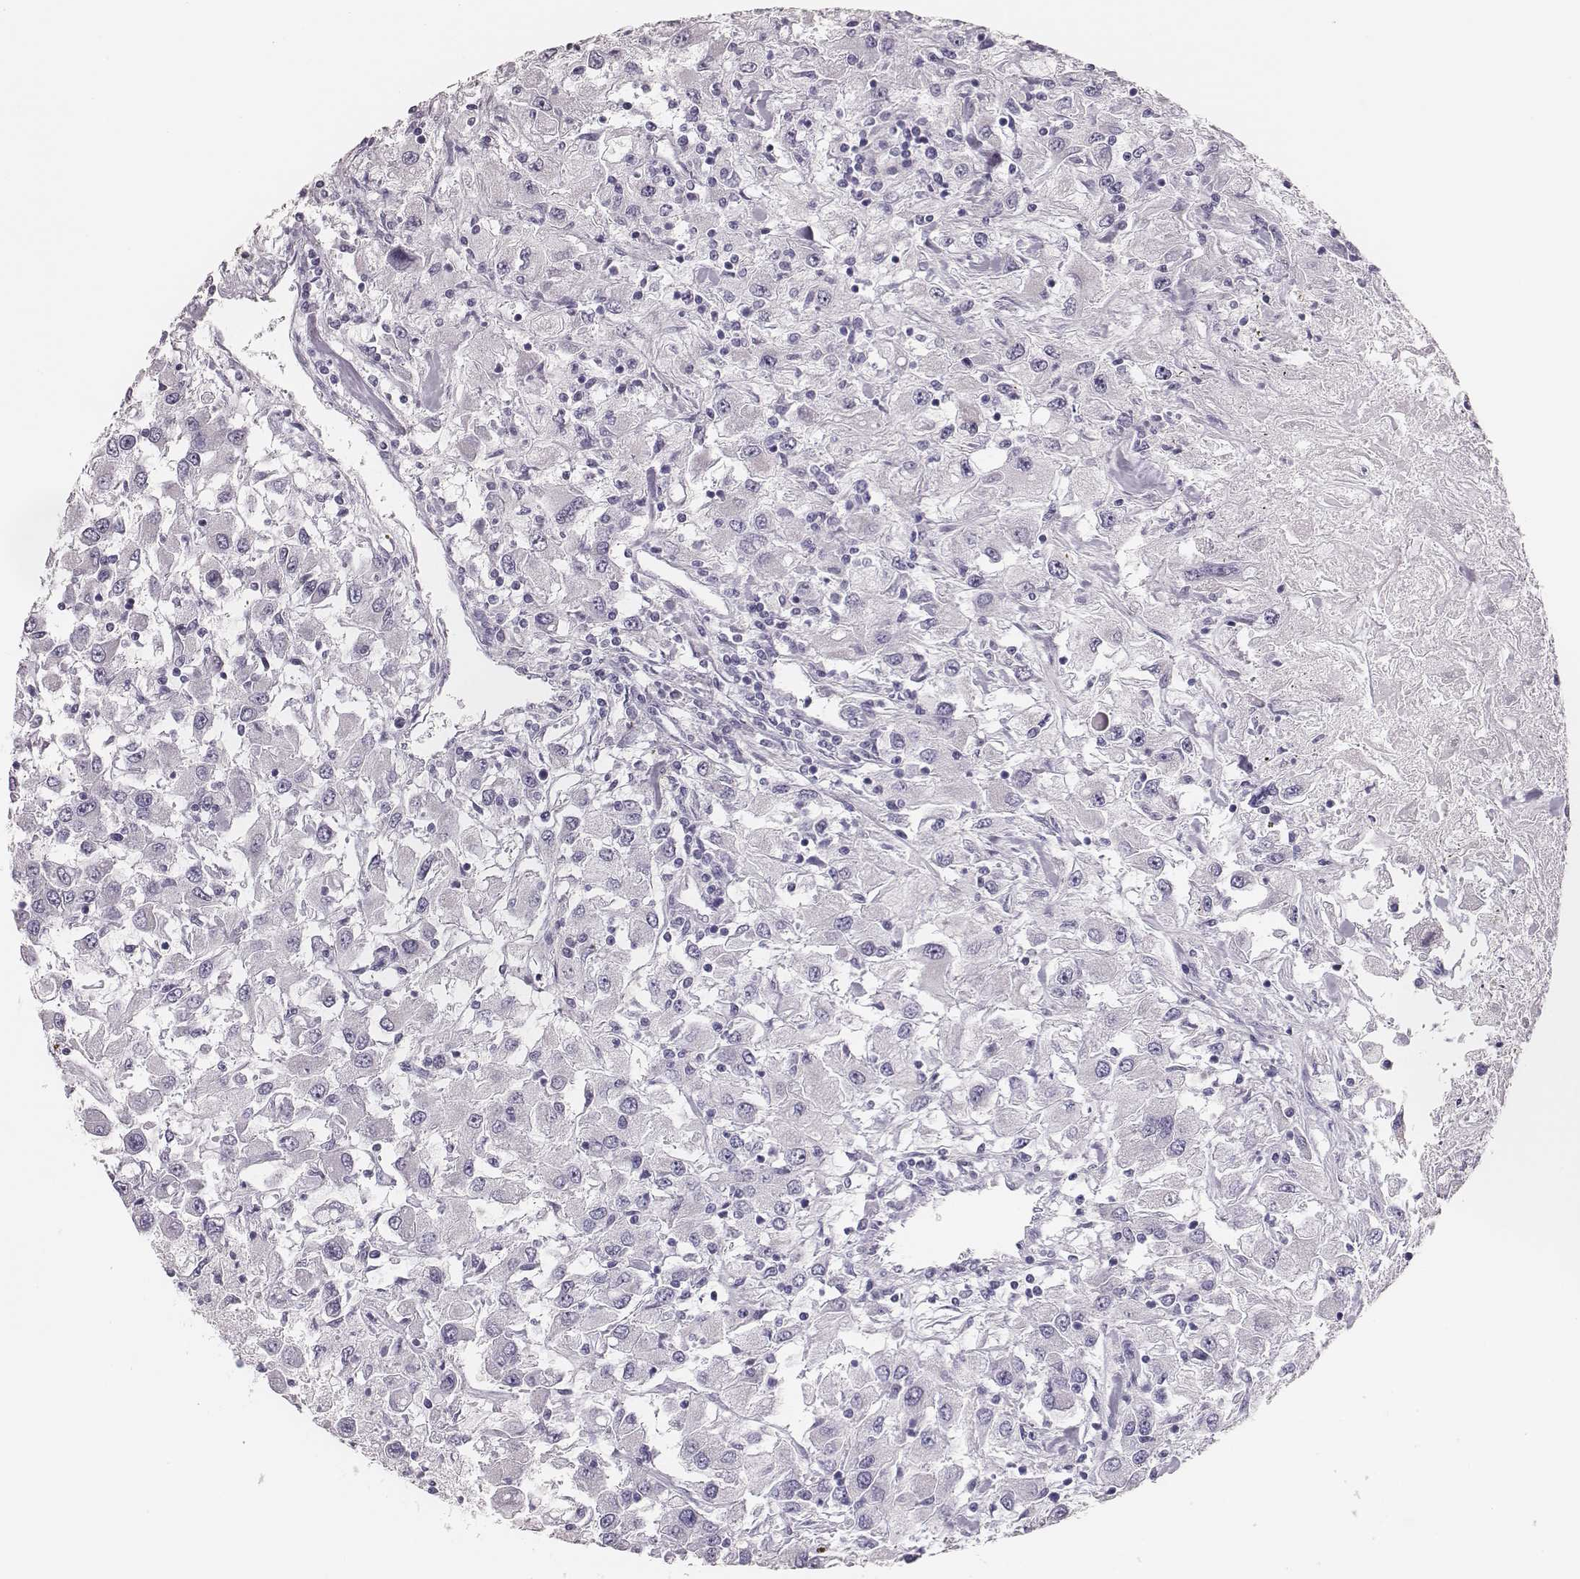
{"staining": {"intensity": "negative", "quantity": "none", "location": "none"}, "tissue": "renal cancer", "cell_type": "Tumor cells", "image_type": "cancer", "snomed": [{"axis": "morphology", "description": "Adenocarcinoma, NOS"}, {"axis": "topography", "description": "Kidney"}], "caption": "Immunohistochemistry of adenocarcinoma (renal) displays no positivity in tumor cells. Nuclei are stained in blue.", "gene": "H1-6", "patient": {"sex": "female", "age": 67}}